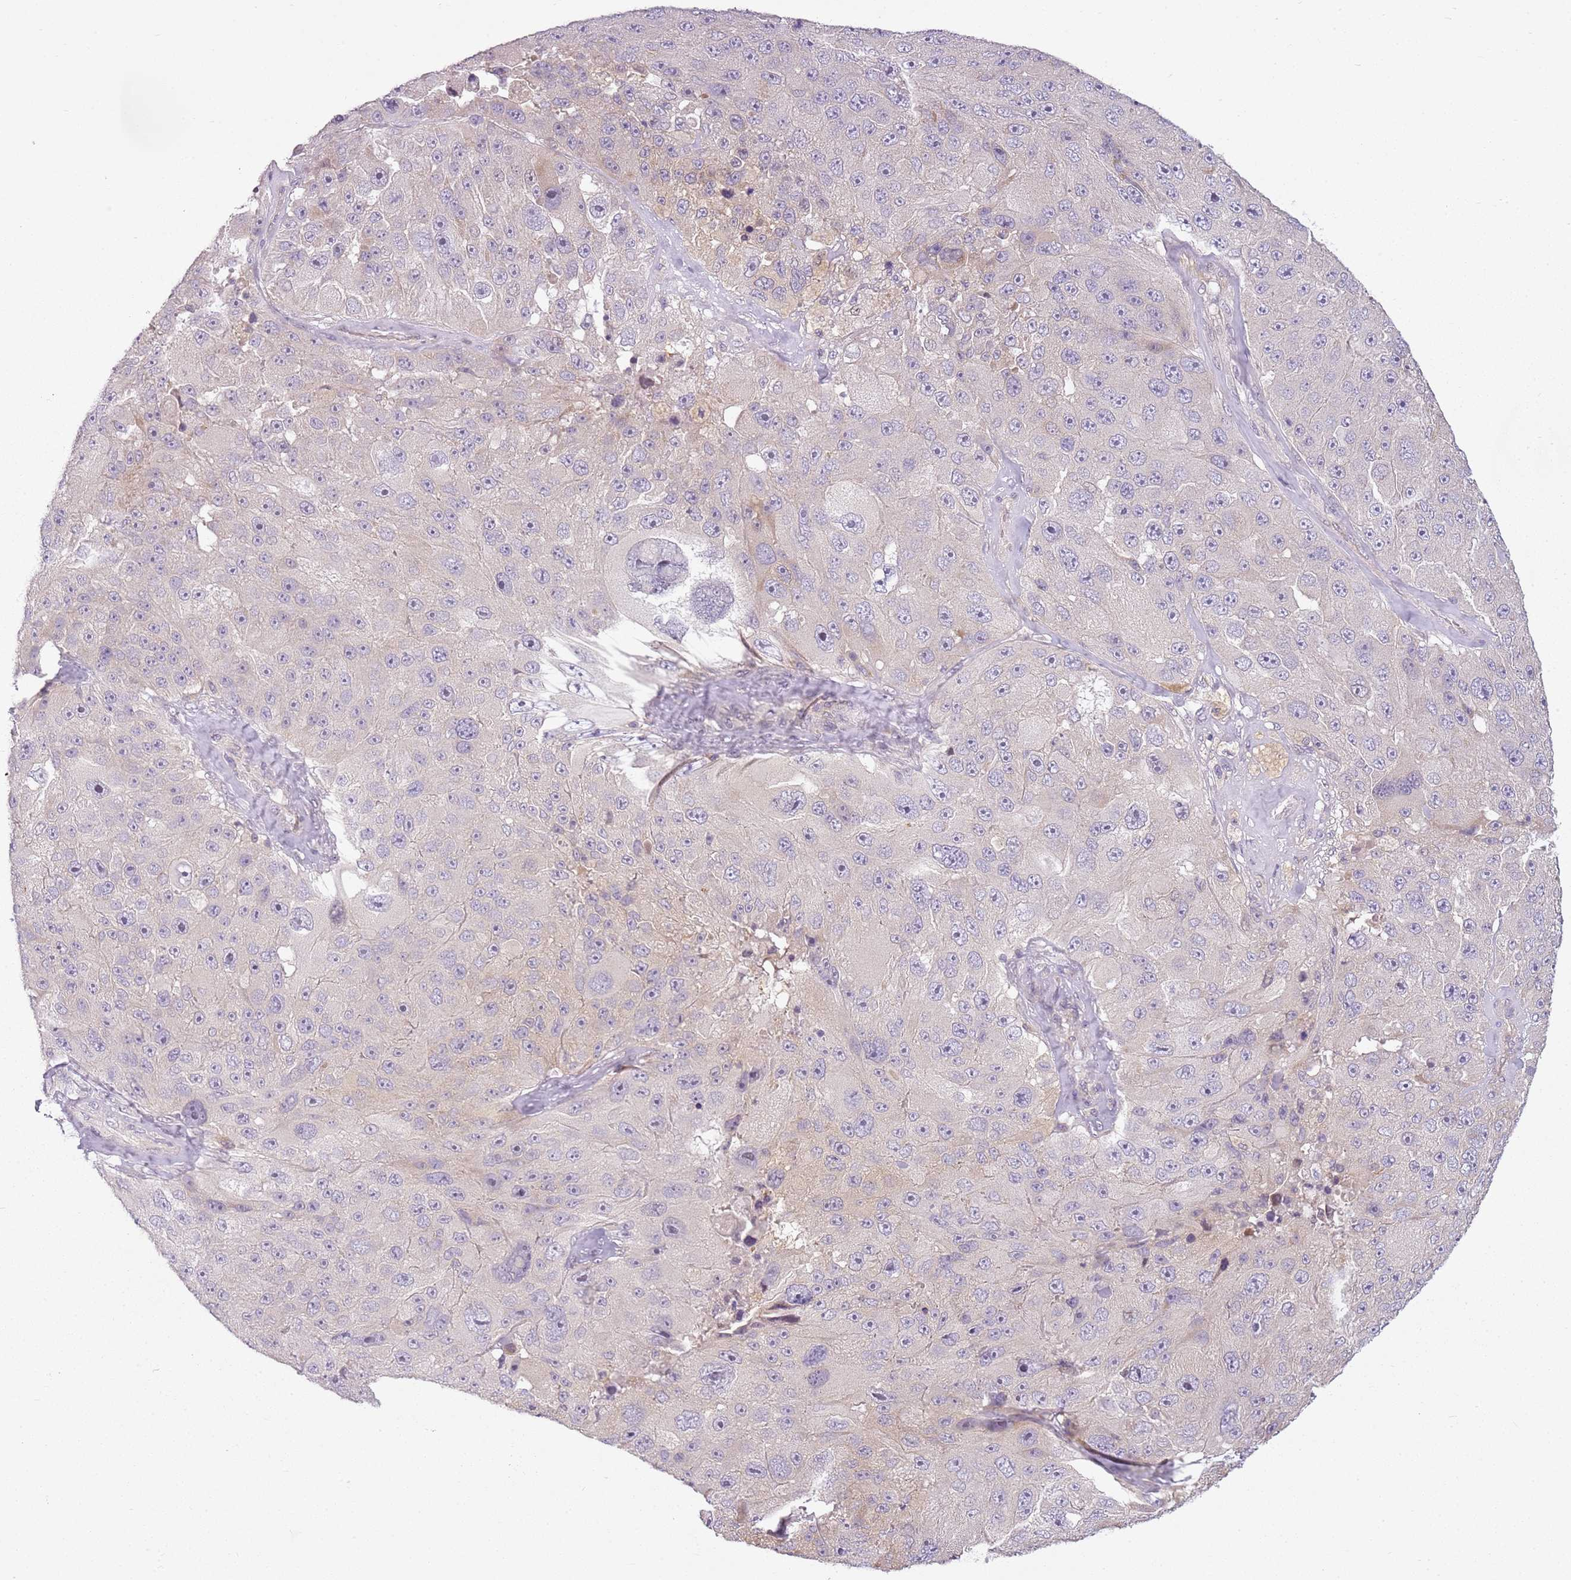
{"staining": {"intensity": "weak", "quantity": "<25%", "location": "cytoplasmic/membranous"}, "tissue": "melanoma", "cell_type": "Tumor cells", "image_type": "cancer", "snomed": [{"axis": "morphology", "description": "Malignant melanoma, Metastatic site"}, {"axis": "topography", "description": "Lymph node"}], "caption": "There is no significant staining in tumor cells of melanoma. The staining is performed using DAB brown chromogen with nuclei counter-stained in using hematoxylin.", "gene": "DEFB116", "patient": {"sex": "male", "age": 62}}